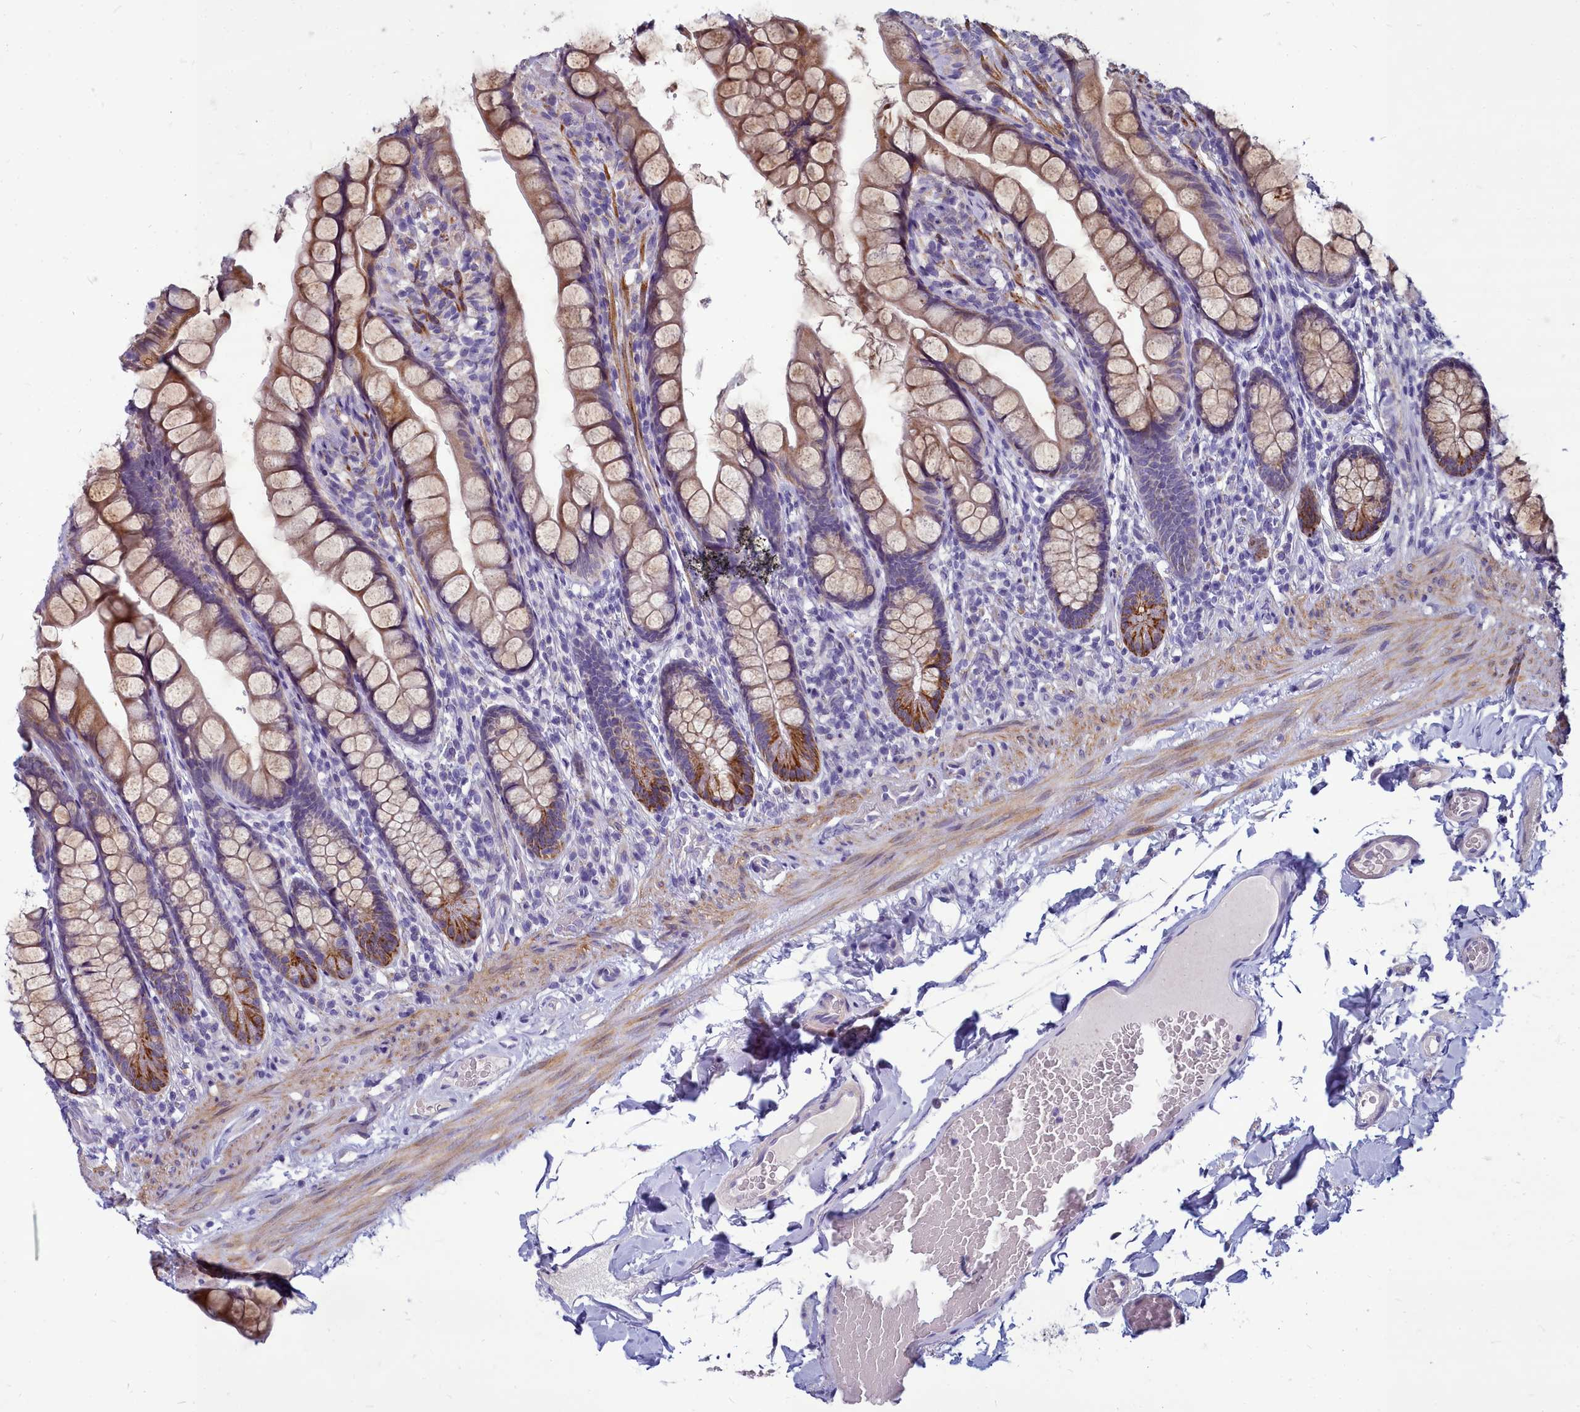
{"staining": {"intensity": "moderate", "quantity": "25%-75%", "location": "cytoplasmic/membranous"}, "tissue": "small intestine", "cell_type": "Glandular cells", "image_type": "normal", "snomed": [{"axis": "morphology", "description": "Normal tissue, NOS"}, {"axis": "topography", "description": "Small intestine"}], "caption": "About 25%-75% of glandular cells in normal small intestine demonstrate moderate cytoplasmic/membranous protein expression as visualized by brown immunohistochemical staining.", "gene": "SMPD4", "patient": {"sex": "male", "age": 70}}